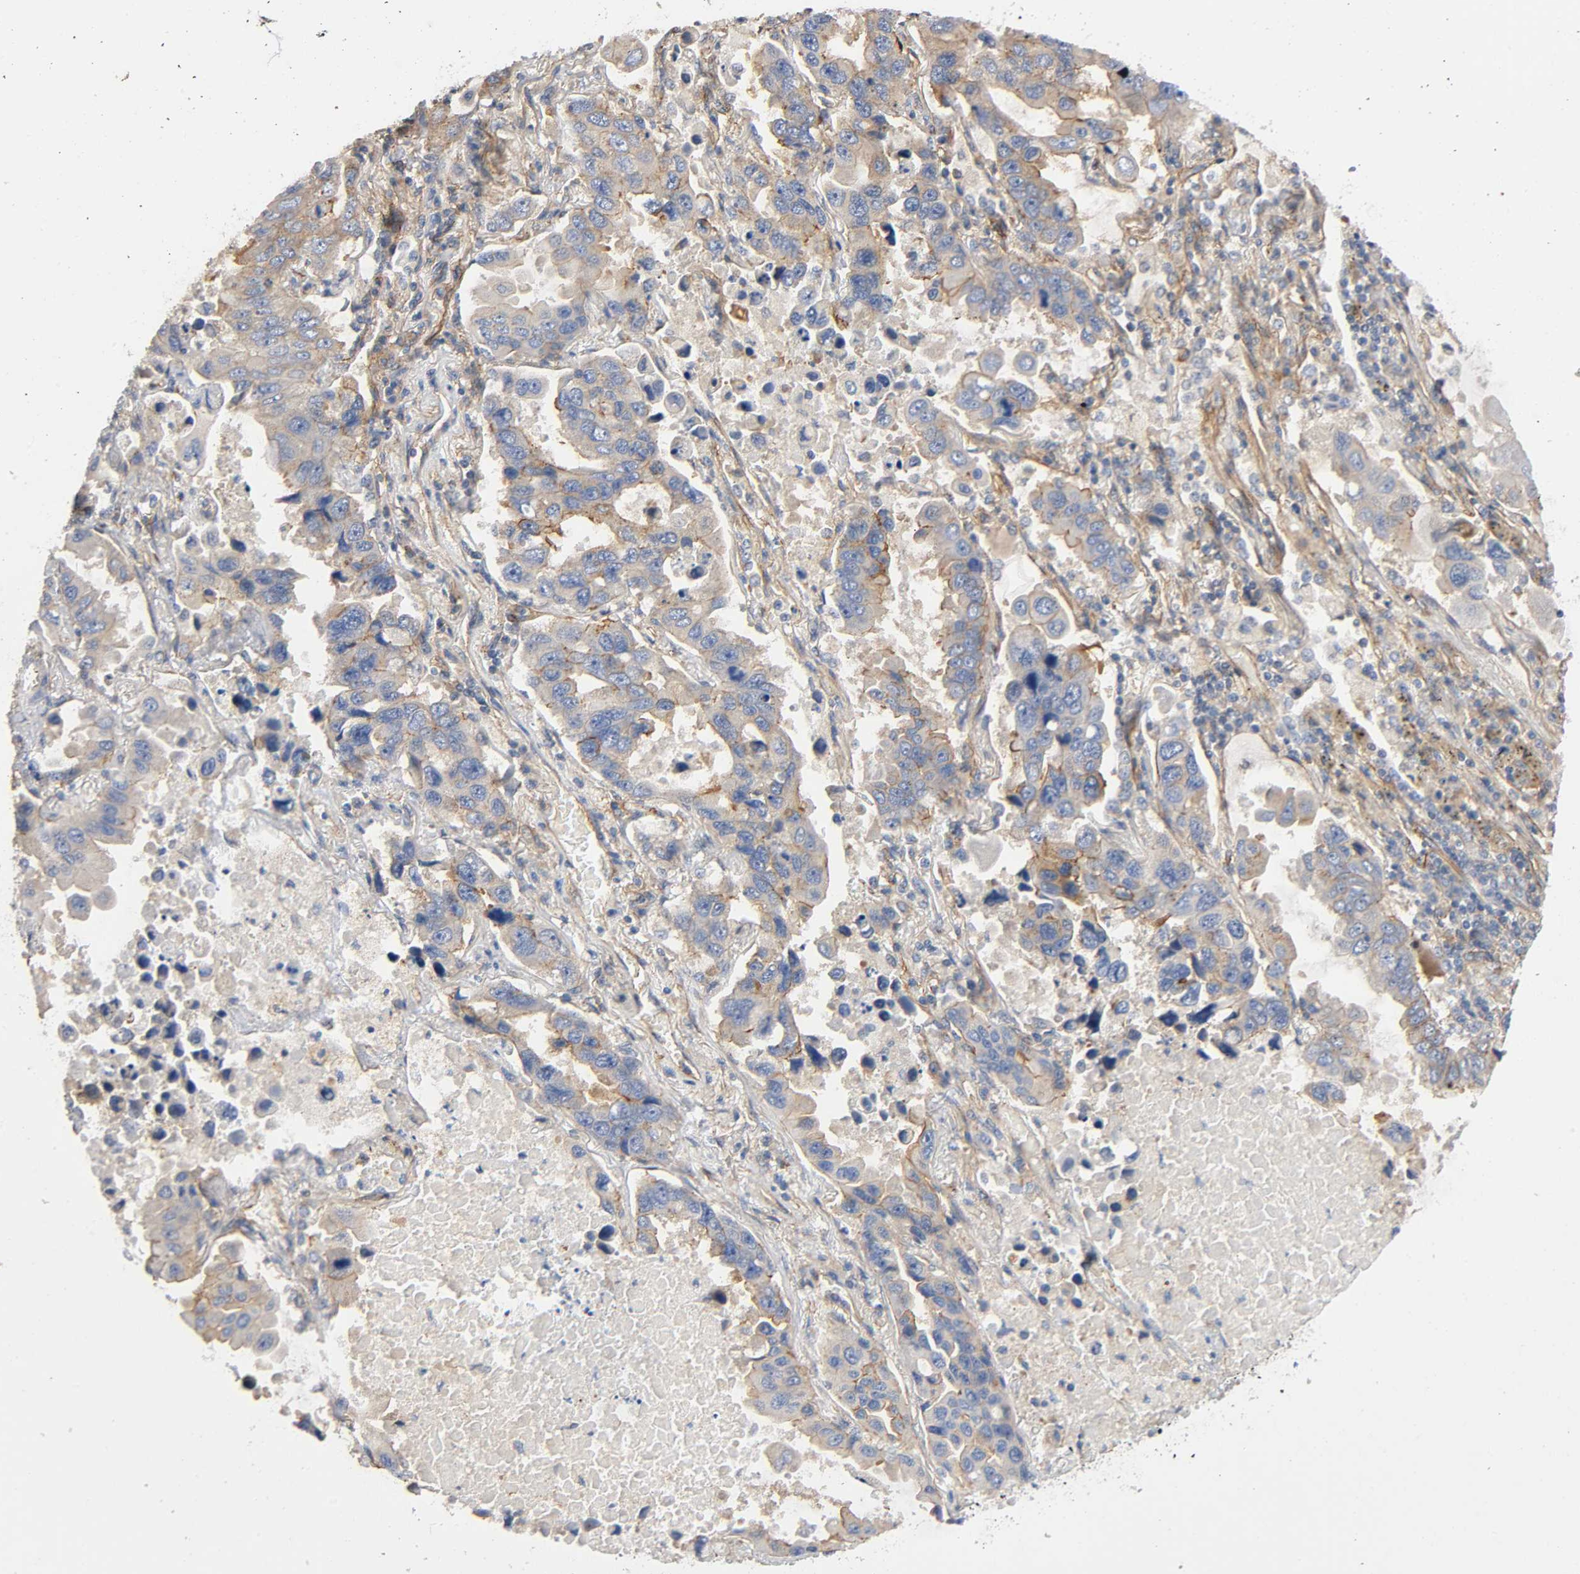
{"staining": {"intensity": "moderate", "quantity": "25%-75%", "location": "cytoplasmic/membranous"}, "tissue": "lung cancer", "cell_type": "Tumor cells", "image_type": "cancer", "snomed": [{"axis": "morphology", "description": "Adenocarcinoma, NOS"}, {"axis": "topography", "description": "Lung"}], "caption": "Tumor cells demonstrate moderate cytoplasmic/membranous positivity in approximately 25%-75% of cells in adenocarcinoma (lung).", "gene": "MARS1", "patient": {"sex": "male", "age": 64}}